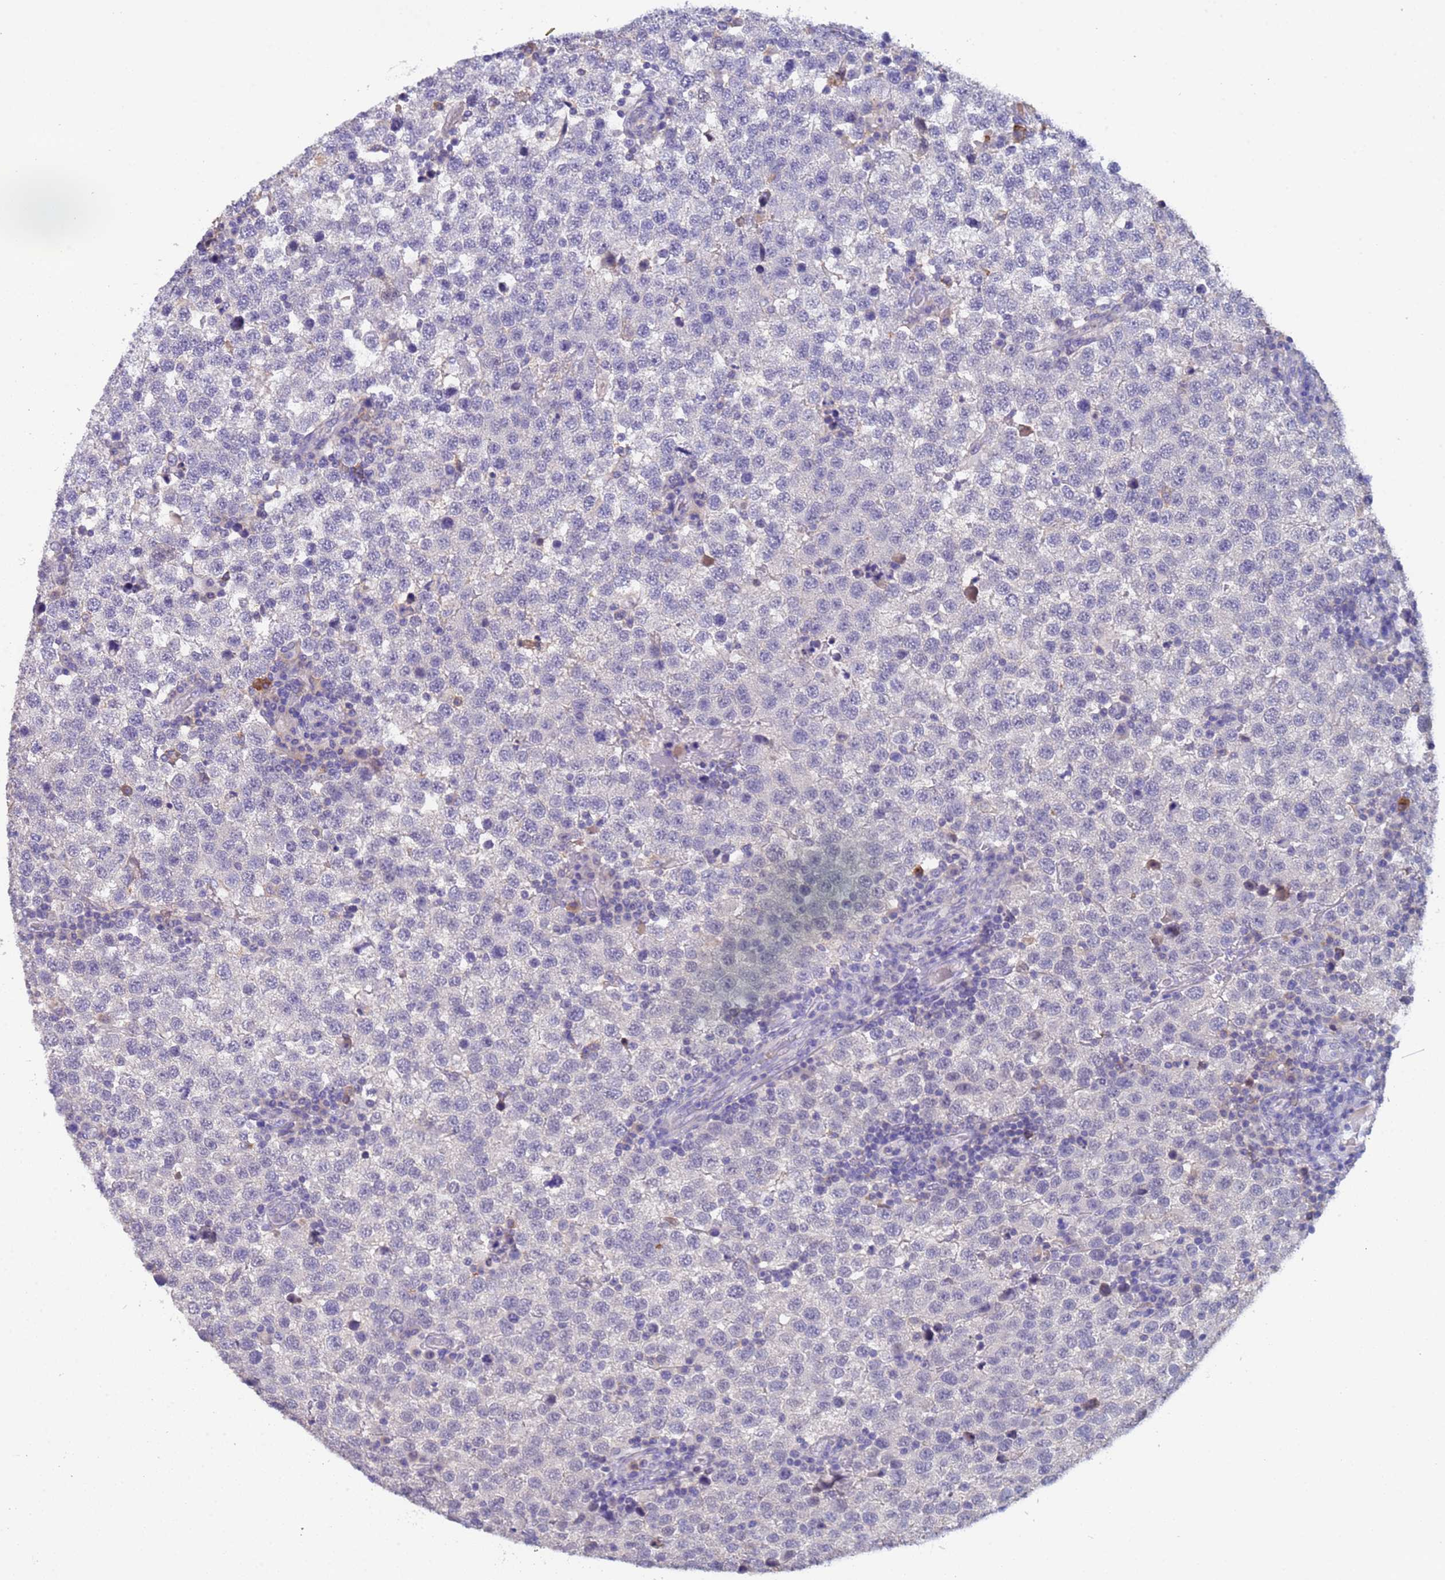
{"staining": {"intensity": "negative", "quantity": "none", "location": "none"}, "tissue": "testis cancer", "cell_type": "Tumor cells", "image_type": "cancer", "snomed": [{"axis": "morphology", "description": "Seminoma, NOS"}, {"axis": "topography", "description": "Testis"}], "caption": "Immunohistochemical staining of seminoma (testis) exhibits no significant expression in tumor cells.", "gene": "ZNF248", "patient": {"sex": "male", "age": 34}}